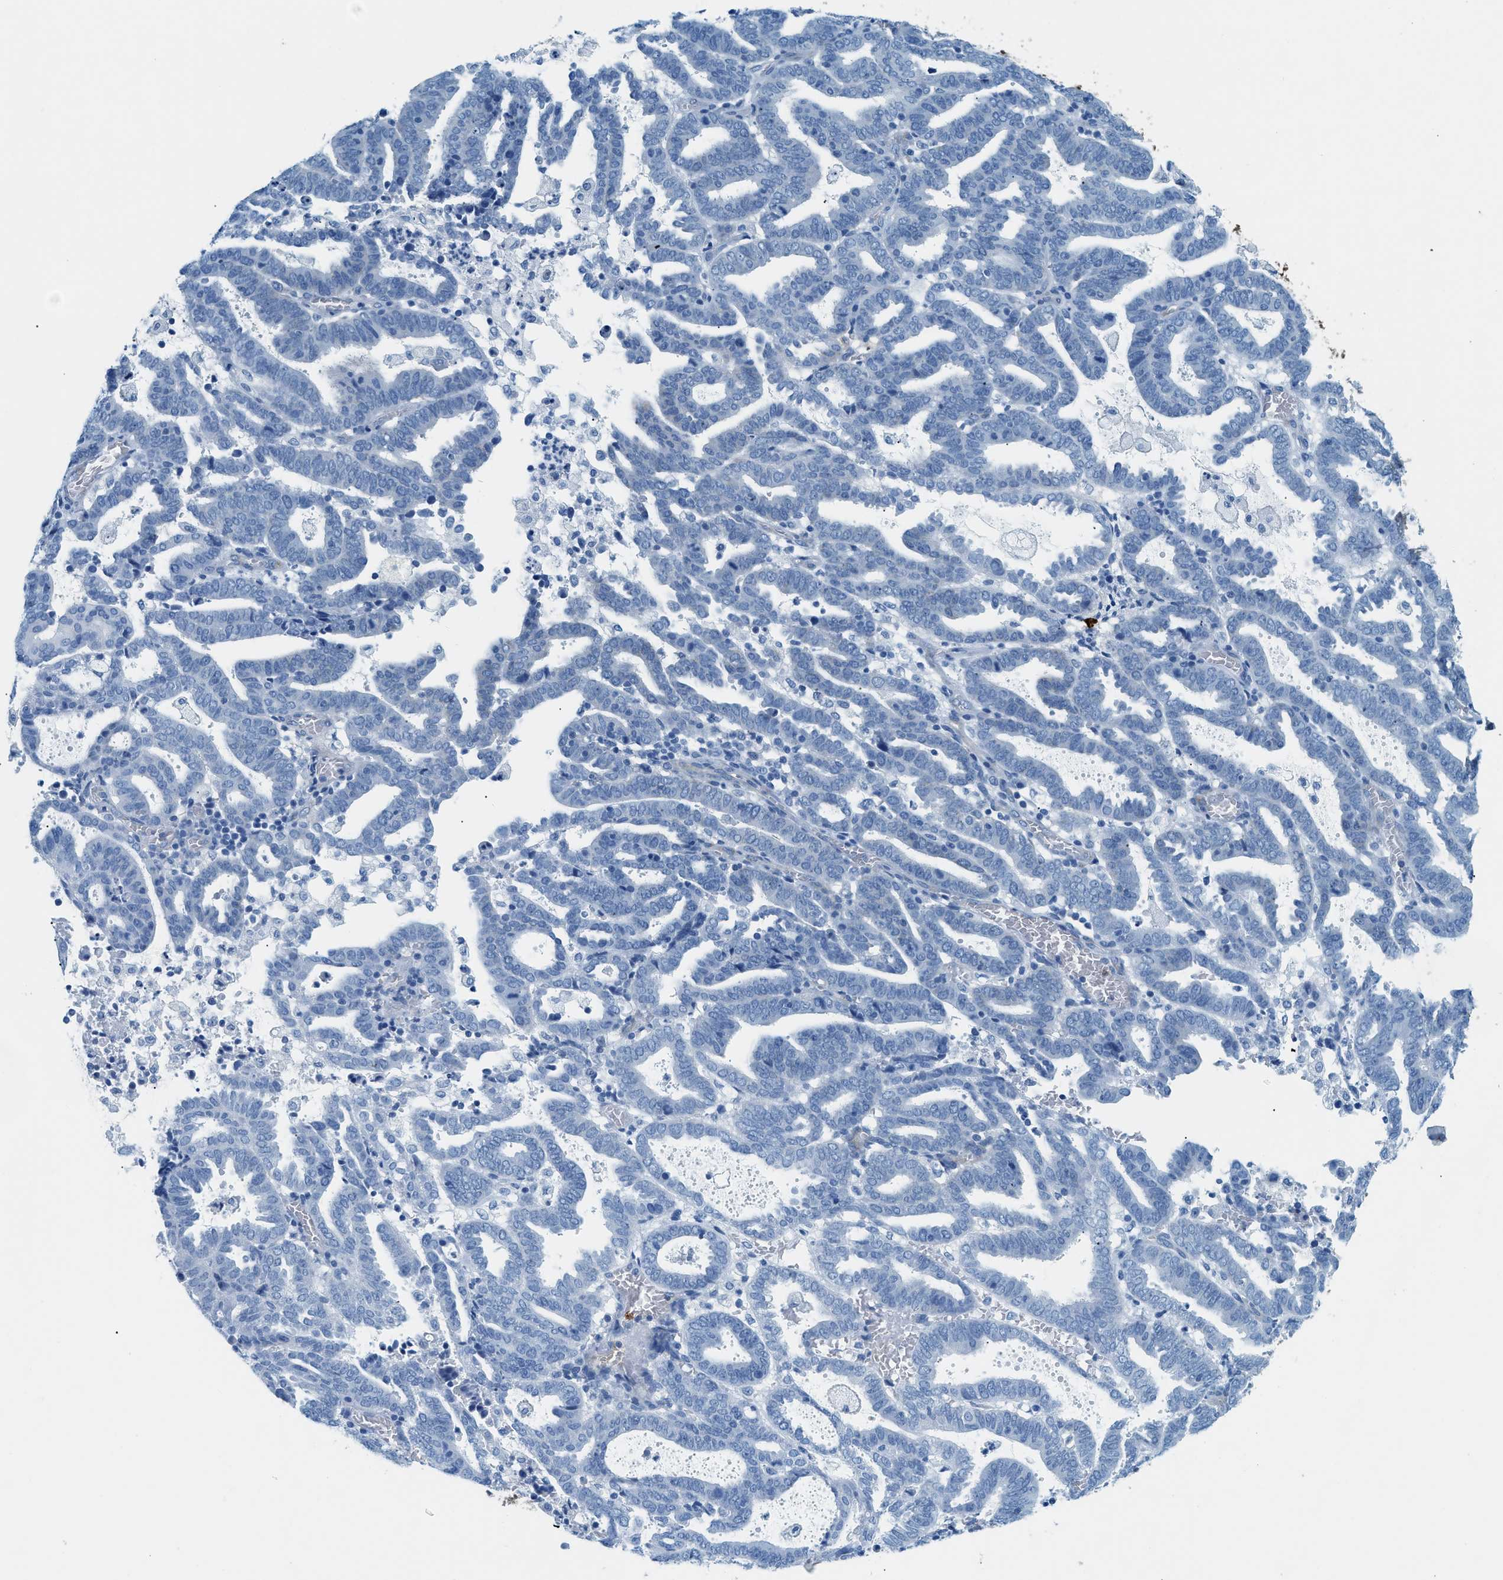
{"staining": {"intensity": "negative", "quantity": "none", "location": "none"}, "tissue": "endometrial cancer", "cell_type": "Tumor cells", "image_type": "cancer", "snomed": [{"axis": "morphology", "description": "Adenocarcinoma, NOS"}, {"axis": "topography", "description": "Uterus"}], "caption": "Endometrial cancer was stained to show a protein in brown. There is no significant positivity in tumor cells.", "gene": "TPSAB1", "patient": {"sex": "female", "age": 83}}